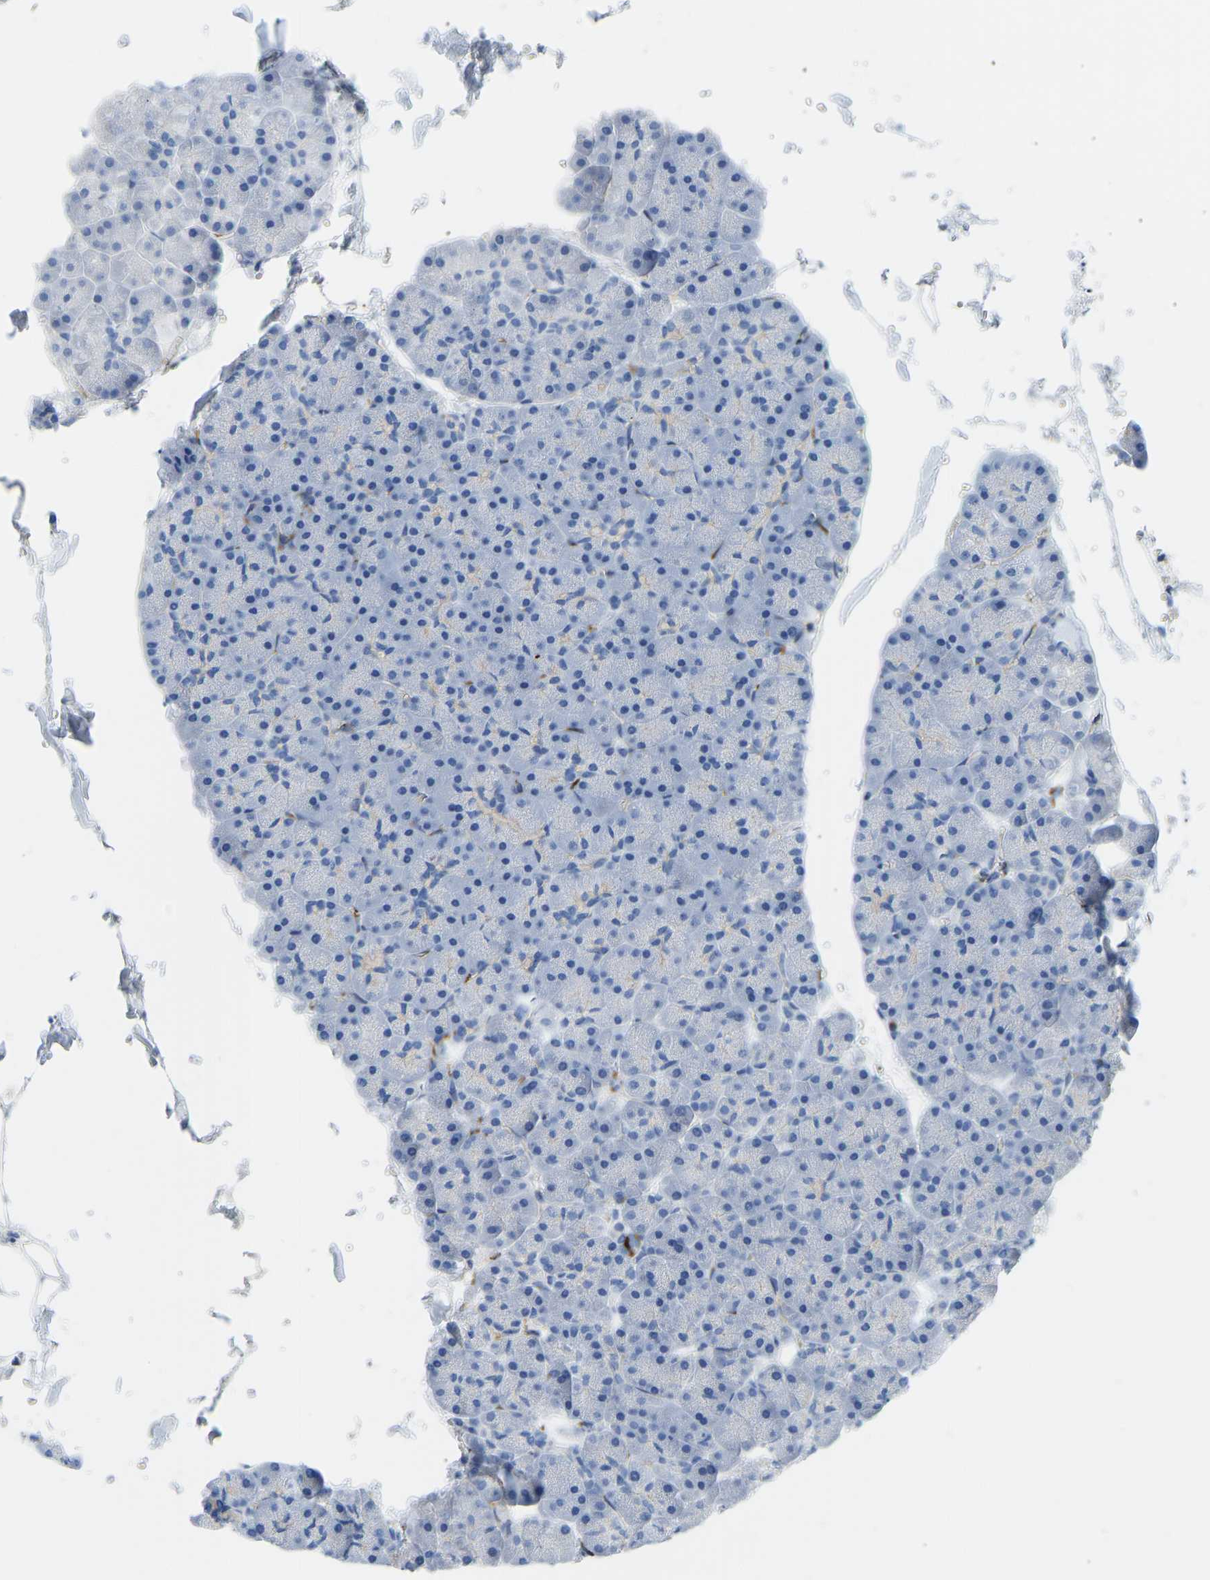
{"staining": {"intensity": "negative", "quantity": "none", "location": "none"}, "tissue": "pancreas", "cell_type": "Exocrine glandular cells", "image_type": "normal", "snomed": [{"axis": "morphology", "description": "Normal tissue, NOS"}, {"axis": "topography", "description": "Pancreas"}], "caption": "The histopathology image exhibits no staining of exocrine glandular cells in benign pancreas.", "gene": "COL15A1", "patient": {"sex": "female", "age": 70}}